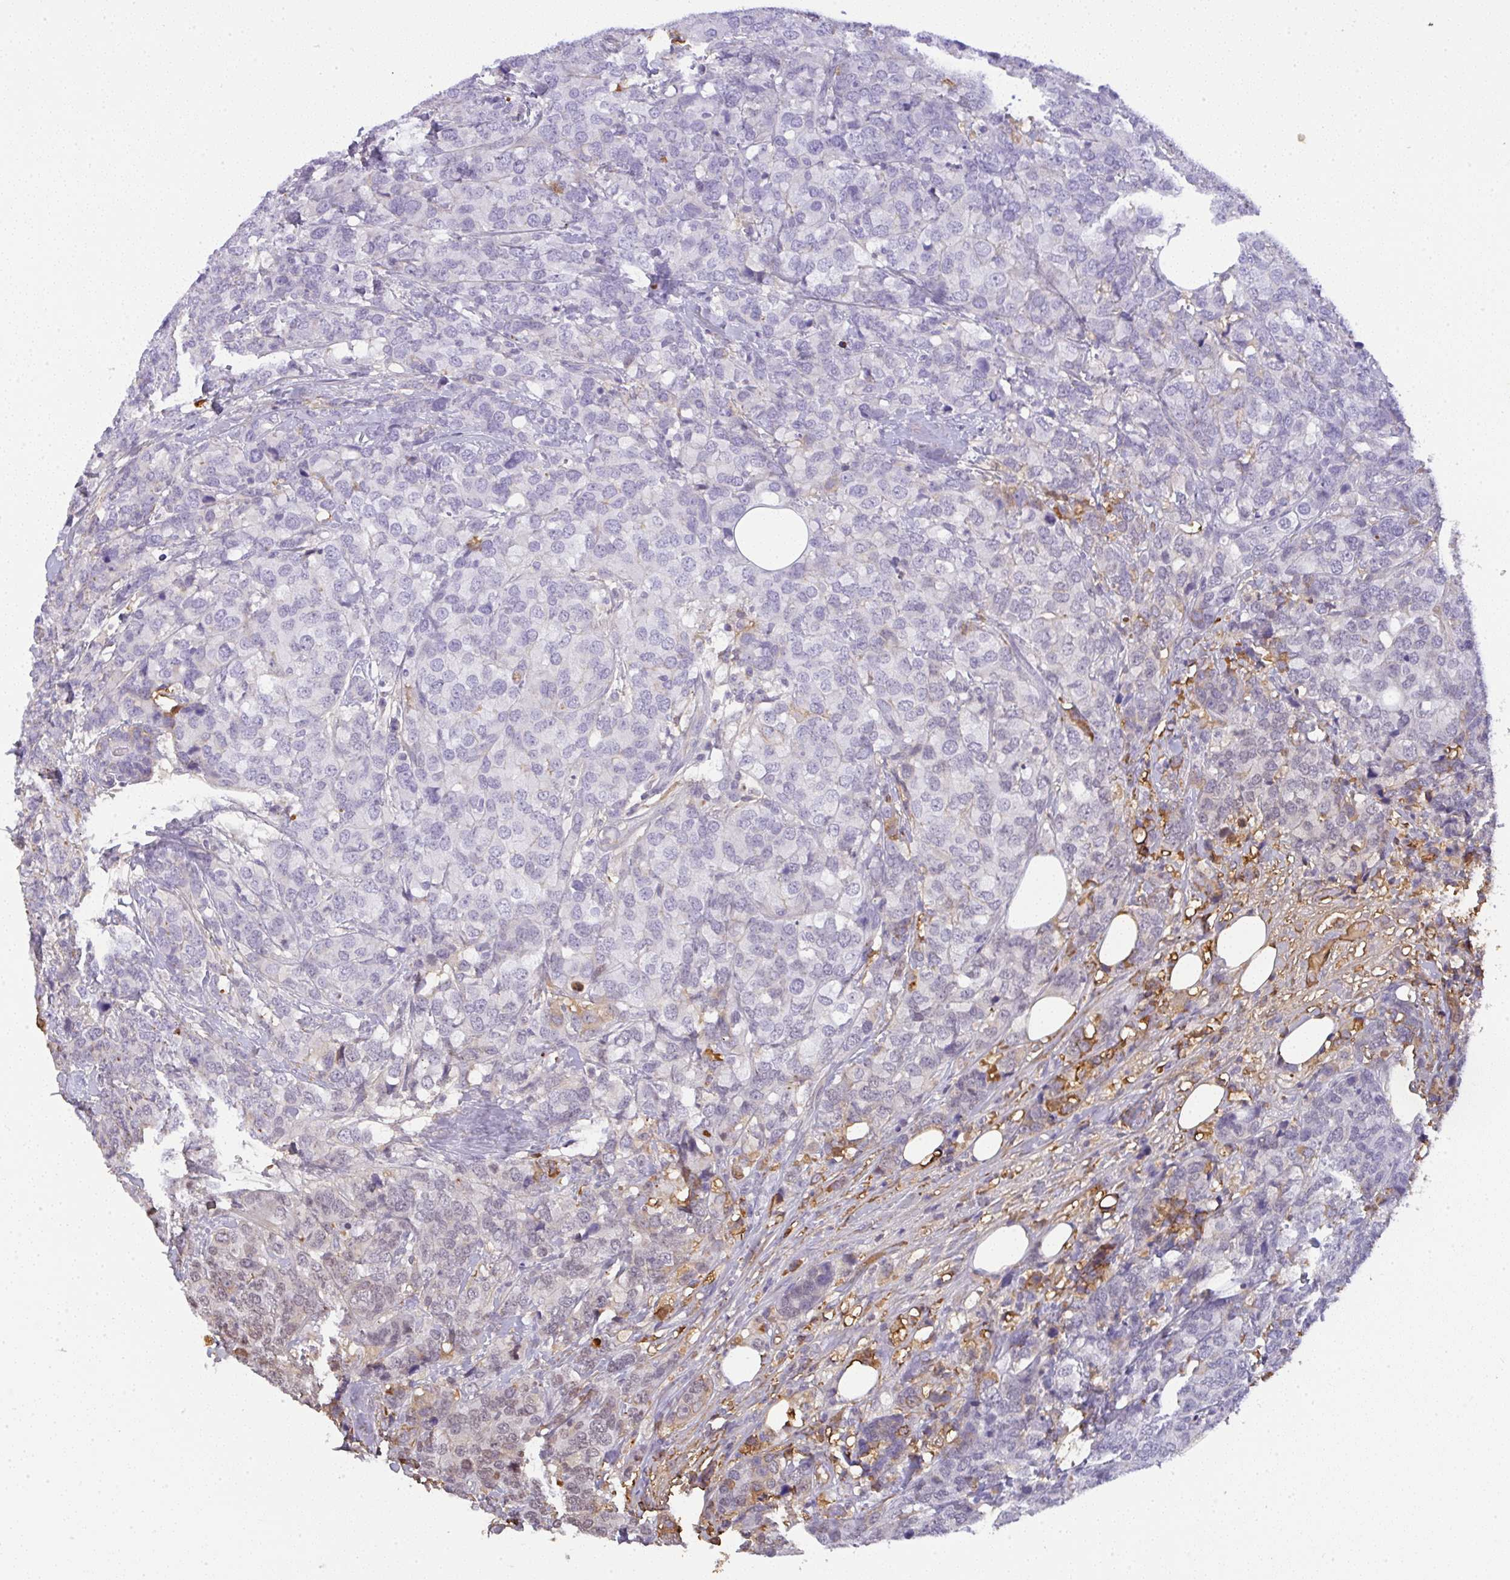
{"staining": {"intensity": "negative", "quantity": "none", "location": "none"}, "tissue": "breast cancer", "cell_type": "Tumor cells", "image_type": "cancer", "snomed": [{"axis": "morphology", "description": "Lobular carcinoma"}, {"axis": "topography", "description": "Breast"}], "caption": "Immunohistochemistry (IHC) micrograph of neoplastic tissue: lobular carcinoma (breast) stained with DAB shows no significant protein expression in tumor cells.", "gene": "SMYD5", "patient": {"sex": "female", "age": 59}}